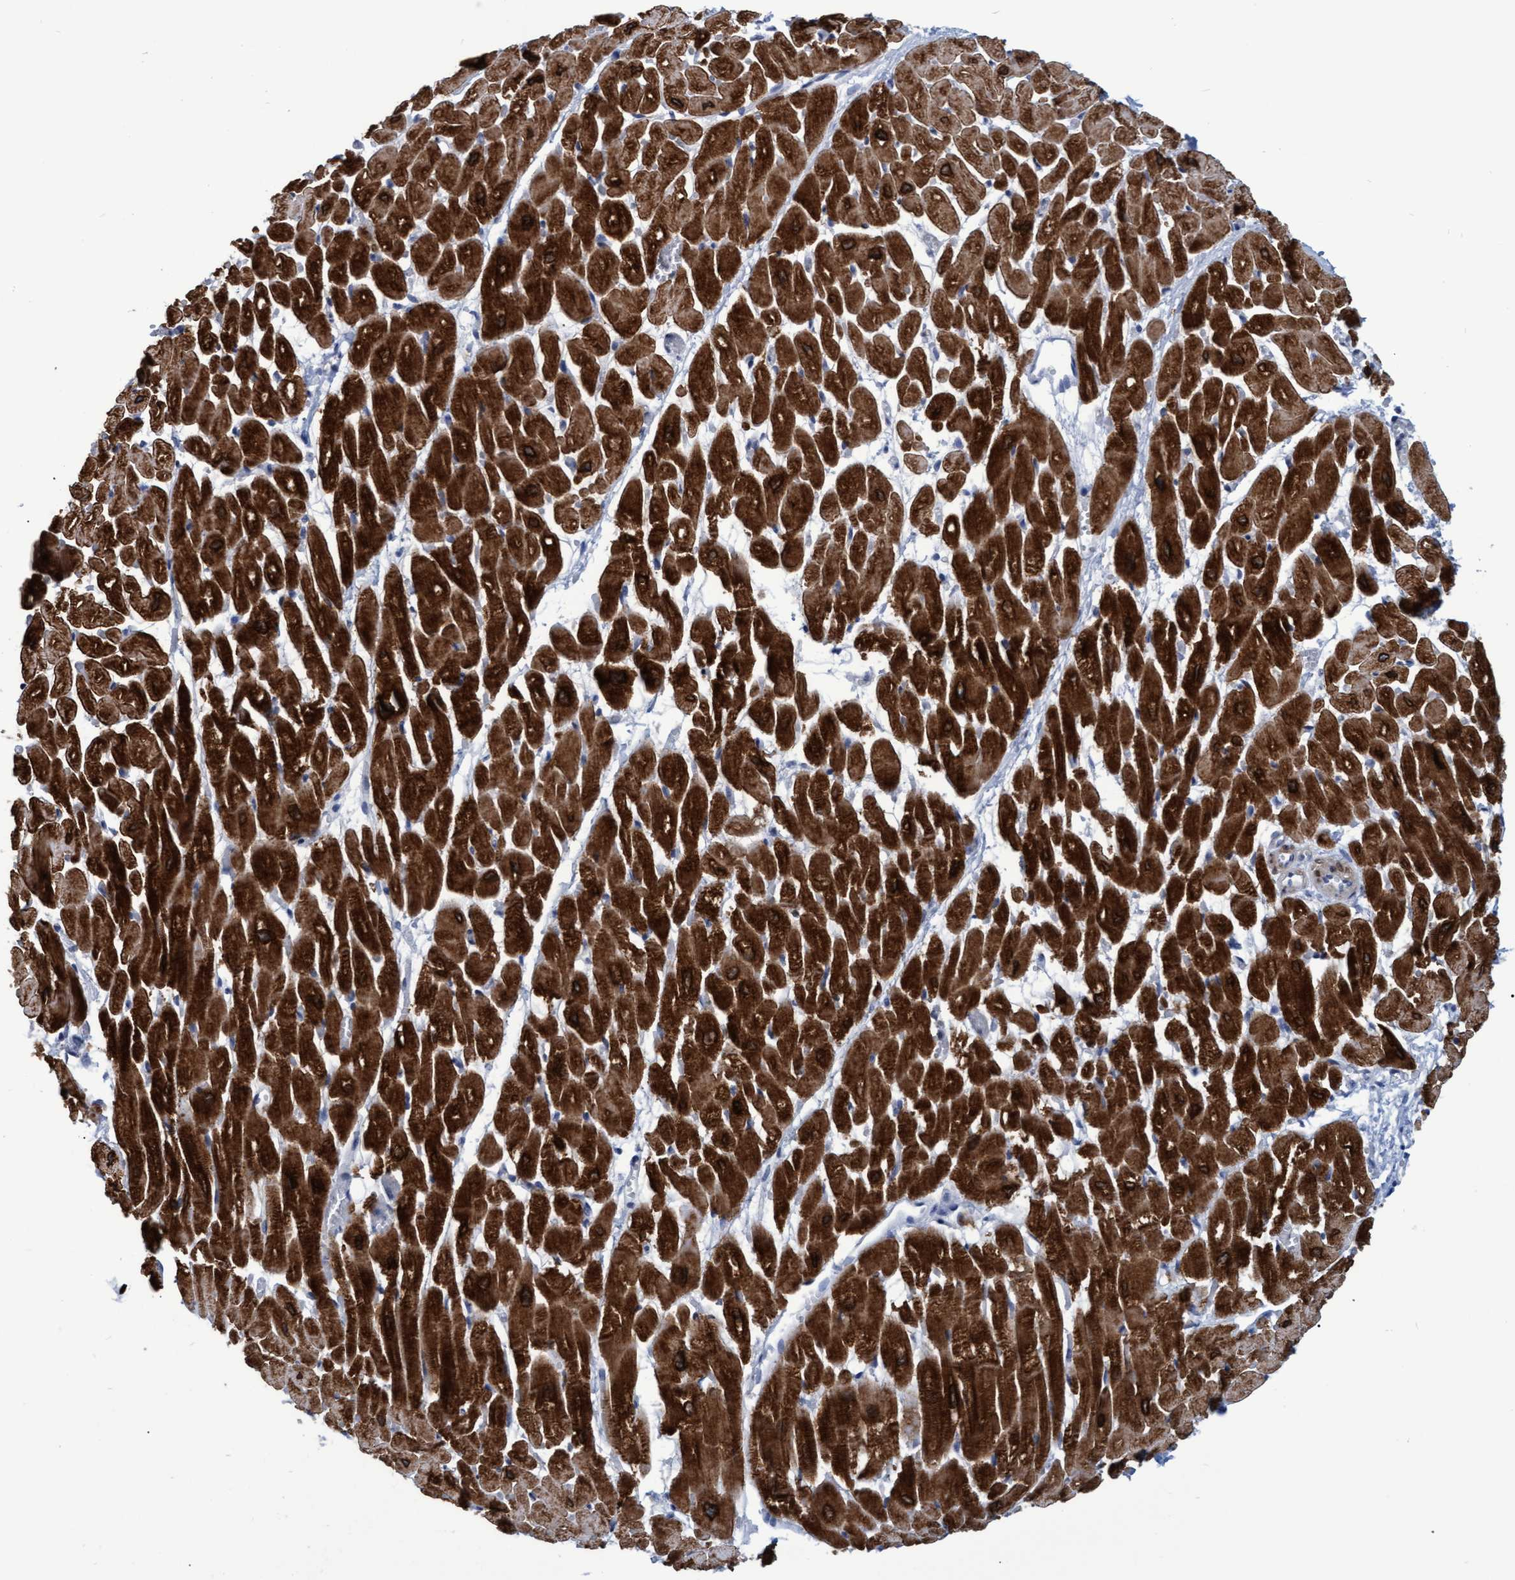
{"staining": {"intensity": "strong", "quantity": ">75%", "location": "cytoplasmic/membranous"}, "tissue": "heart muscle", "cell_type": "Cardiomyocytes", "image_type": "normal", "snomed": [{"axis": "morphology", "description": "Normal tissue, NOS"}, {"axis": "topography", "description": "Heart"}], "caption": "IHC photomicrograph of unremarkable heart muscle: human heart muscle stained using IHC demonstrates high levels of strong protein expression localized specifically in the cytoplasmic/membranous of cardiomyocytes, appearing as a cytoplasmic/membranous brown color.", "gene": "SSTR3", "patient": {"sex": "male", "age": 45}}